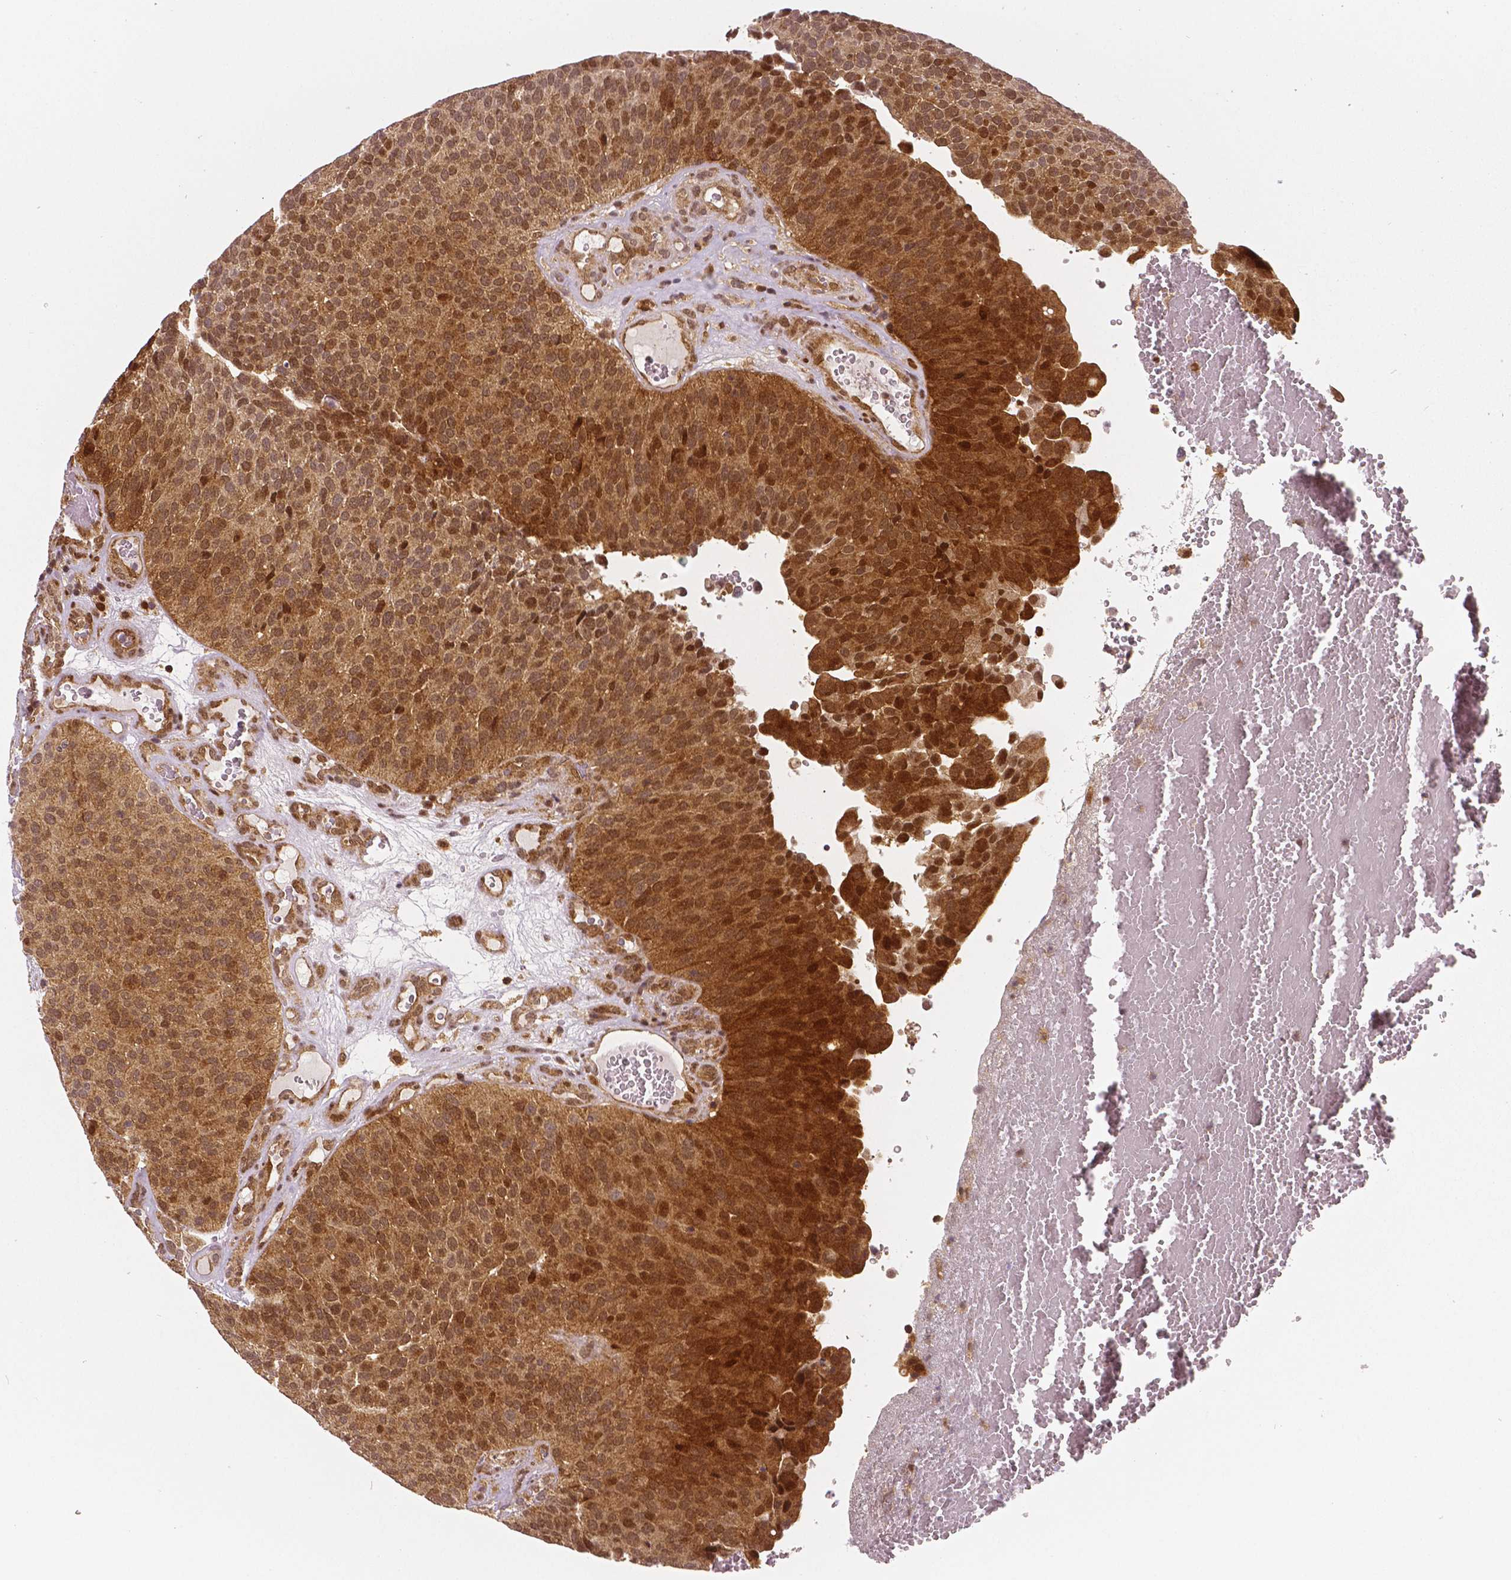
{"staining": {"intensity": "moderate", "quantity": ">75%", "location": "cytoplasmic/membranous,nuclear"}, "tissue": "urothelial cancer", "cell_type": "Tumor cells", "image_type": "cancer", "snomed": [{"axis": "morphology", "description": "Urothelial carcinoma, Low grade"}, {"axis": "topography", "description": "Urinary bladder"}], "caption": "High-power microscopy captured an immunohistochemistry micrograph of urothelial cancer, revealing moderate cytoplasmic/membranous and nuclear positivity in about >75% of tumor cells.", "gene": "STAT3", "patient": {"sex": "male", "age": 76}}